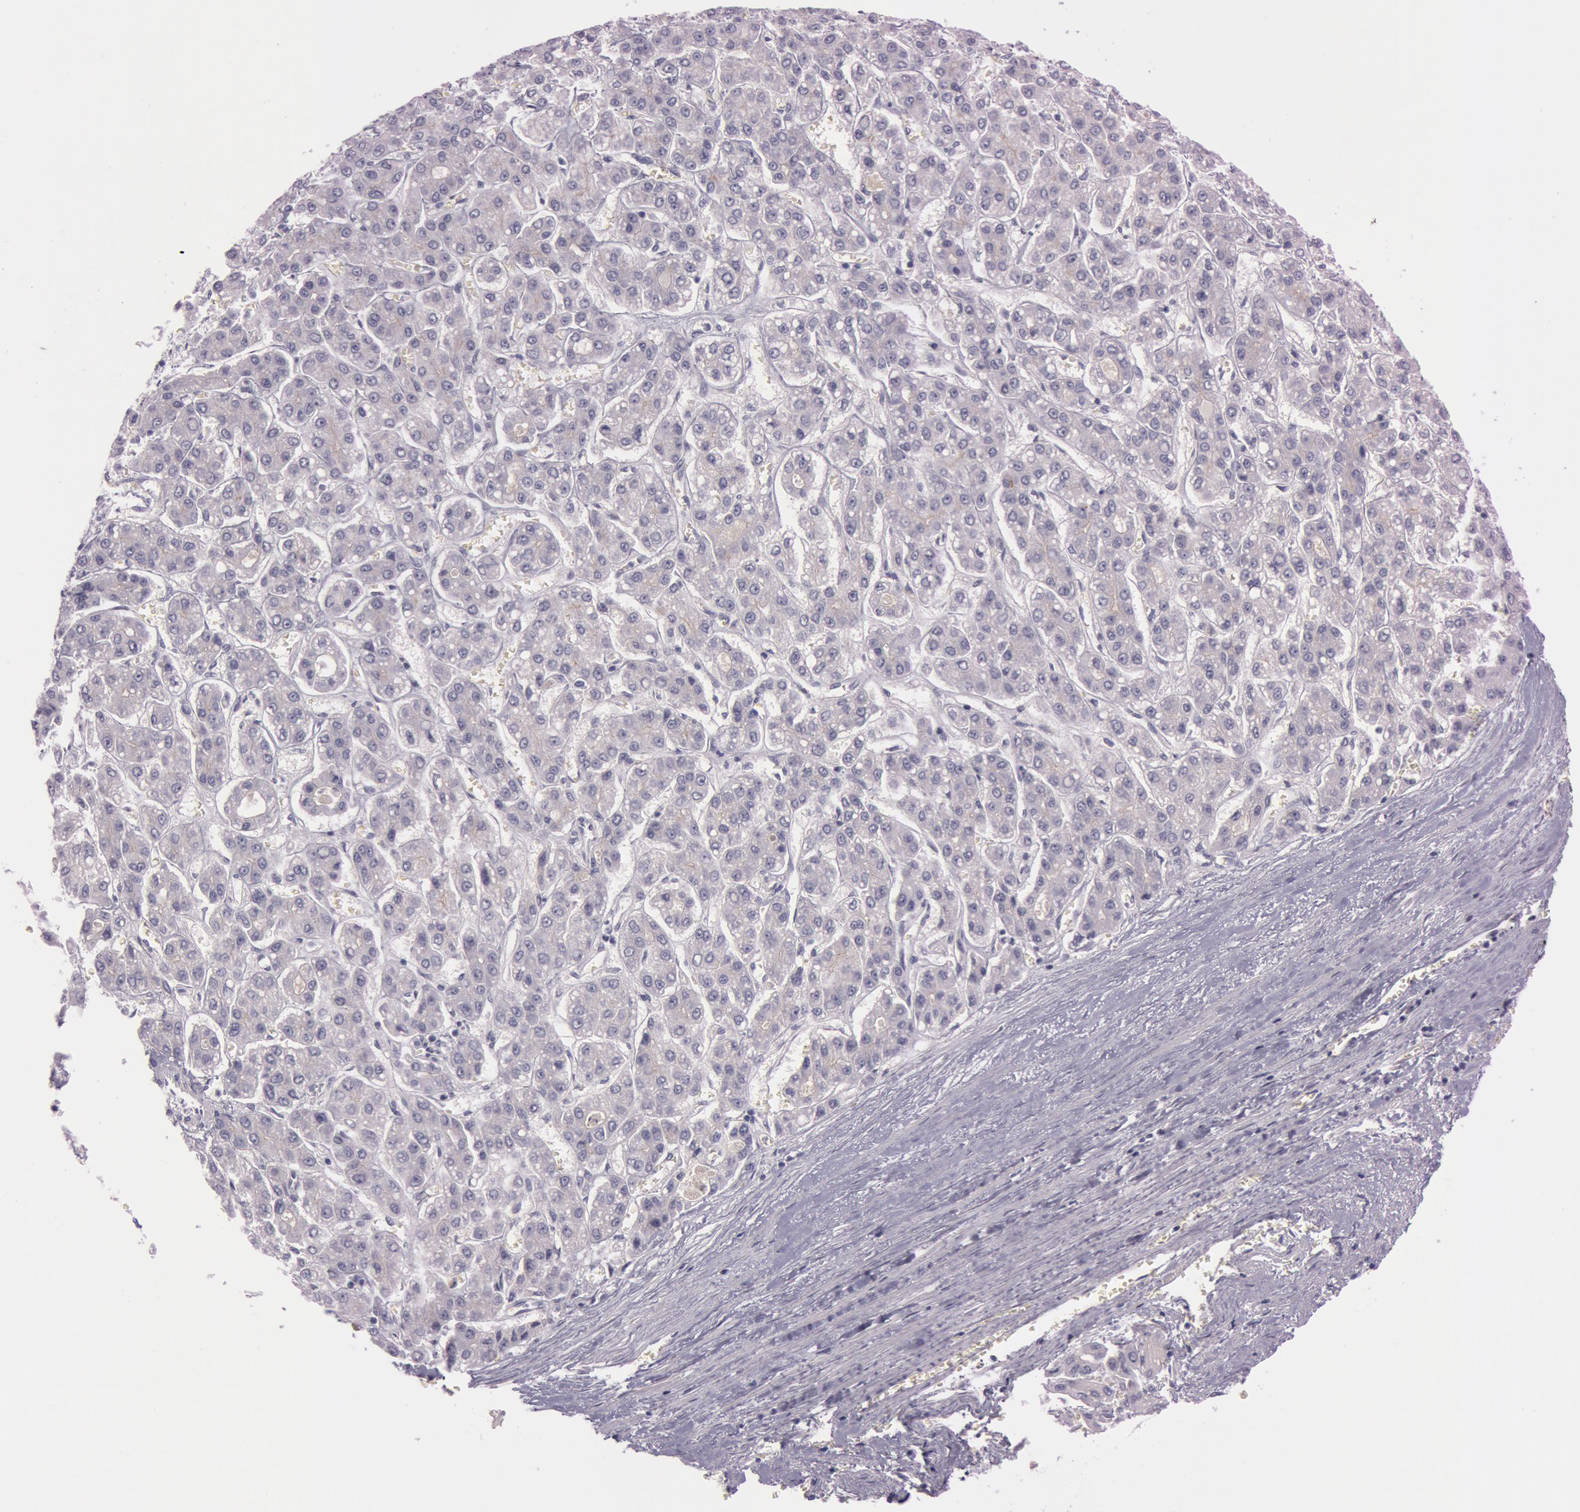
{"staining": {"intensity": "negative", "quantity": "none", "location": "none"}, "tissue": "liver cancer", "cell_type": "Tumor cells", "image_type": "cancer", "snomed": [{"axis": "morphology", "description": "Carcinoma, Hepatocellular, NOS"}, {"axis": "topography", "description": "Liver"}], "caption": "Tumor cells are negative for protein expression in human hepatocellular carcinoma (liver).", "gene": "FOLH1", "patient": {"sex": "male", "age": 69}}